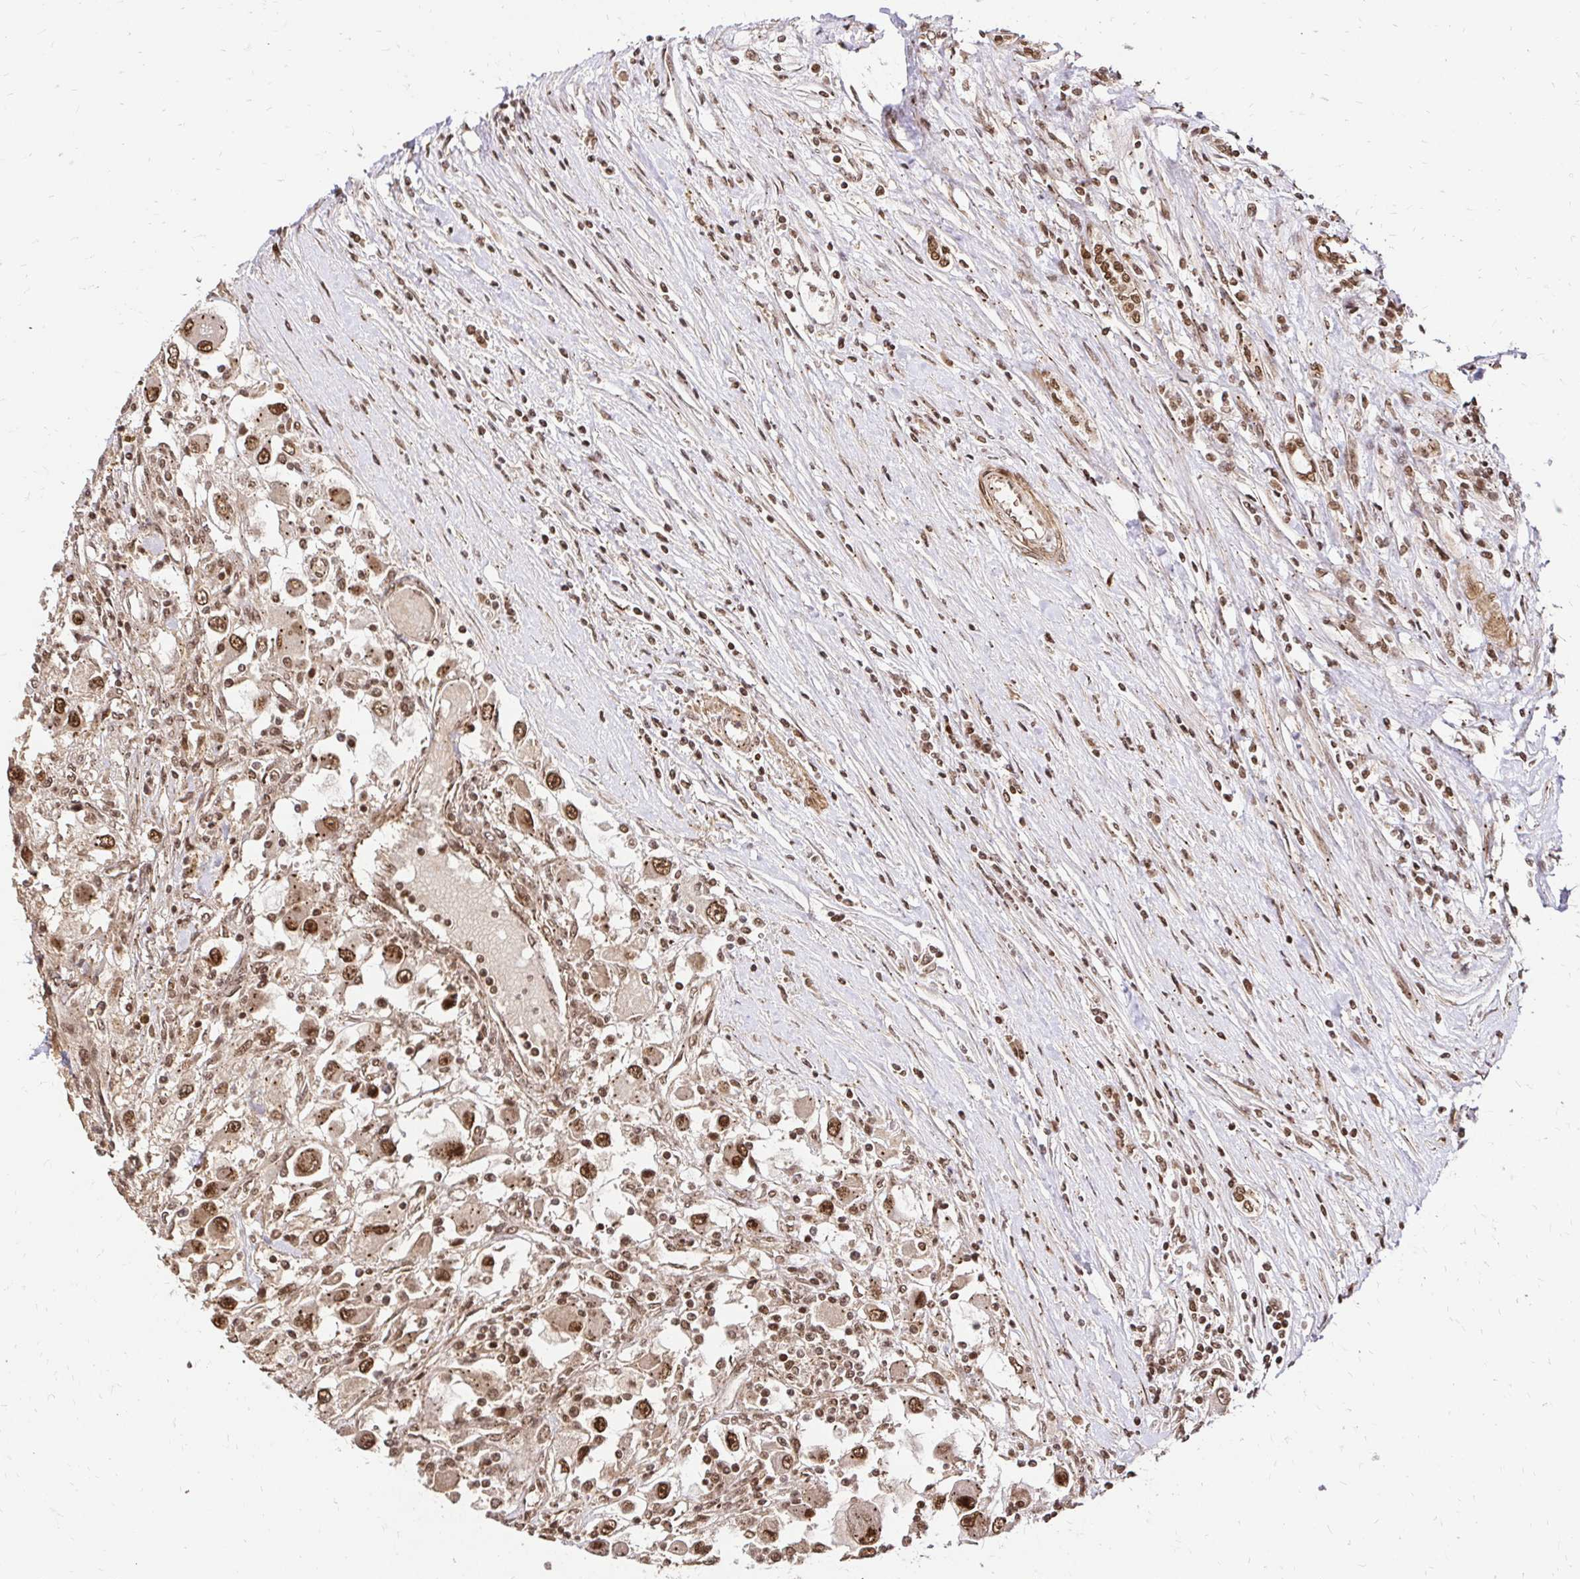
{"staining": {"intensity": "moderate", "quantity": ">75%", "location": "nuclear"}, "tissue": "renal cancer", "cell_type": "Tumor cells", "image_type": "cancer", "snomed": [{"axis": "morphology", "description": "Adenocarcinoma, NOS"}, {"axis": "topography", "description": "Kidney"}], "caption": "Immunohistochemical staining of human renal cancer (adenocarcinoma) displays medium levels of moderate nuclear staining in approximately >75% of tumor cells.", "gene": "GLYR1", "patient": {"sex": "female", "age": 67}}